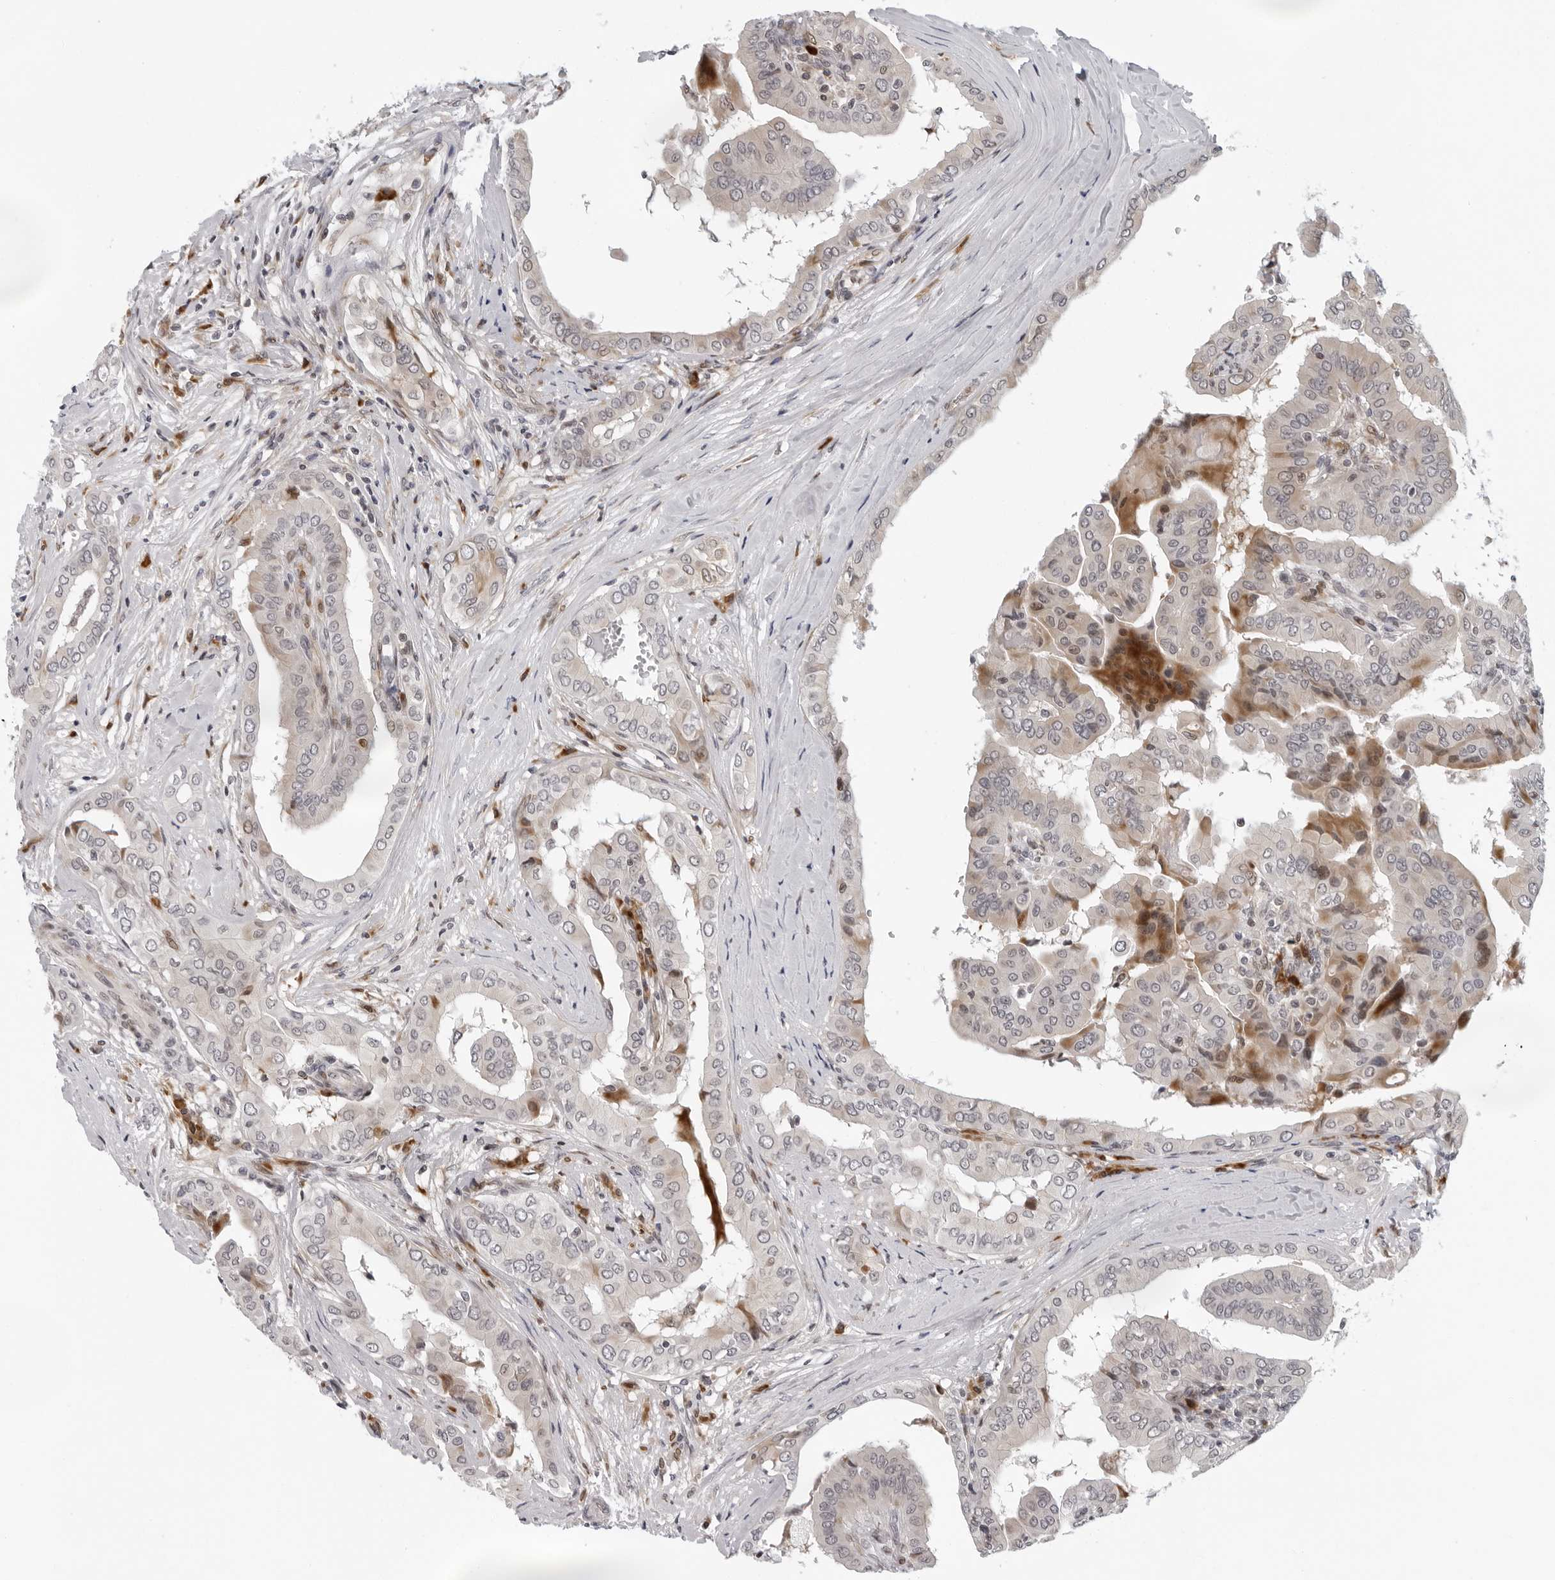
{"staining": {"intensity": "weak", "quantity": "25%-75%", "location": "cytoplasmic/membranous"}, "tissue": "thyroid cancer", "cell_type": "Tumor cells", "image_type": "cancer", "snomed": [{"axis": "morphology", "description": "Papillary adenocarcinoma, NOS"}, {"axis": "topography", "description": "Thyroid gland"}], "caption": "The histopathology image reveals immunohistochemical staining of thyroid papillary adenocarcinoma. There is weak cytoplasmic/membranous staining is identified in approximately 25%-75% of tumor cells.", "gene": "PIP4K2C", "patient": {"sex": "male", "age": 33}}